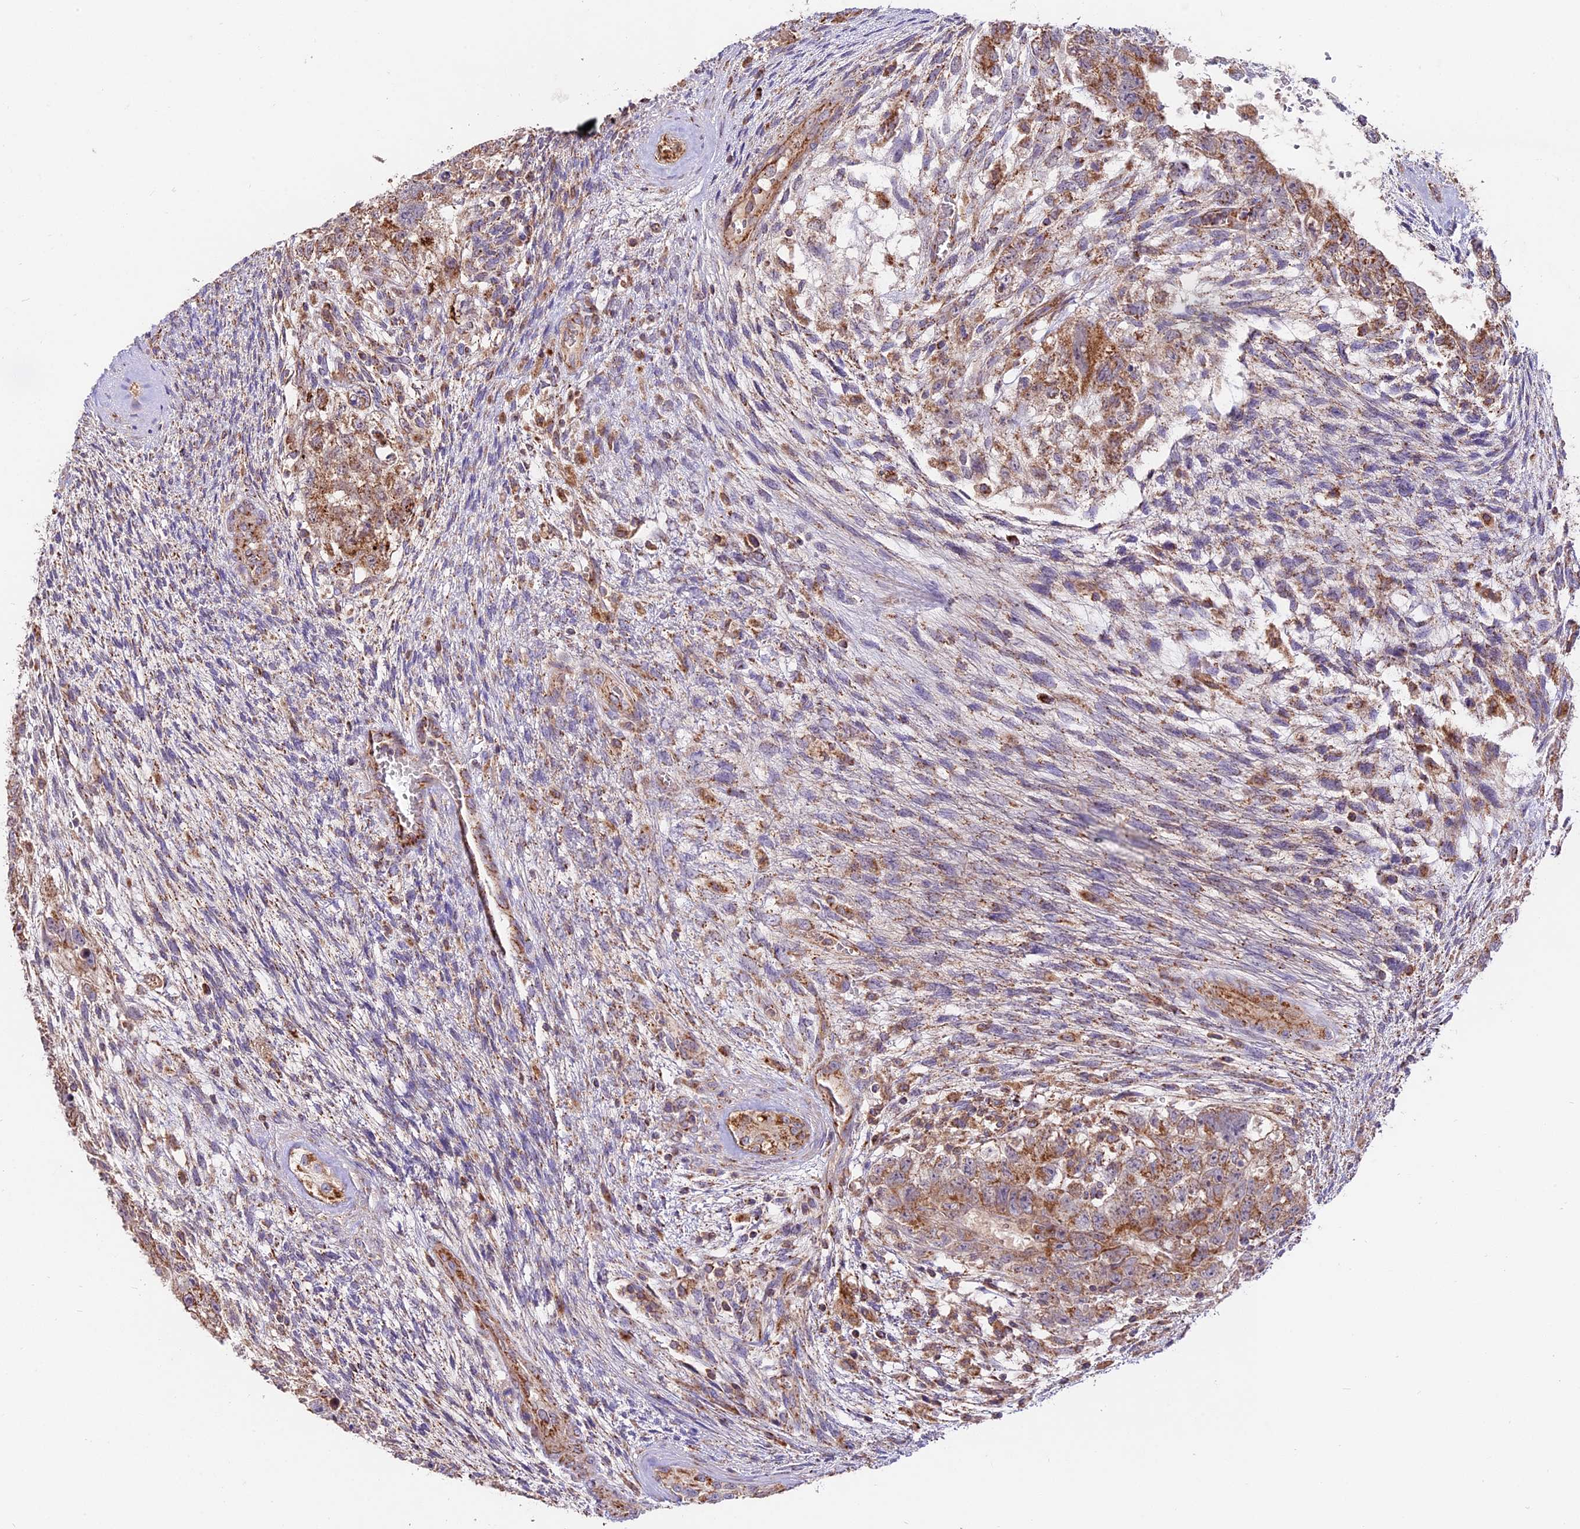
{"staining": {"intensity": "moderate", "quantity": ">75%", "location": "cytoplasmic/membranous"}, "tissue": "testis cancer", "cell_type": "Tumor cells", "image_type": "cancer", "snomed": [{"axis": "morphology", "description": "Carcinoma, Embryonal, NOS"}, {"axis": "topography", "description": "Testis"}], "caption": "Immunohistochemistry staining of testis embryonal carcinoma, which exhibits medium levels of moderate cytoplasmic/membranous expression in approximately >75% of tumor cells indicating moderate cytoplasmic/membranous protein positivity. The staining was performed using DAB (brown) for protein detection and nuclei were counterstained in hematoxylin (blue).", "gene": "NDUFA8", "patient": {"sex": "male", "age": 26}}